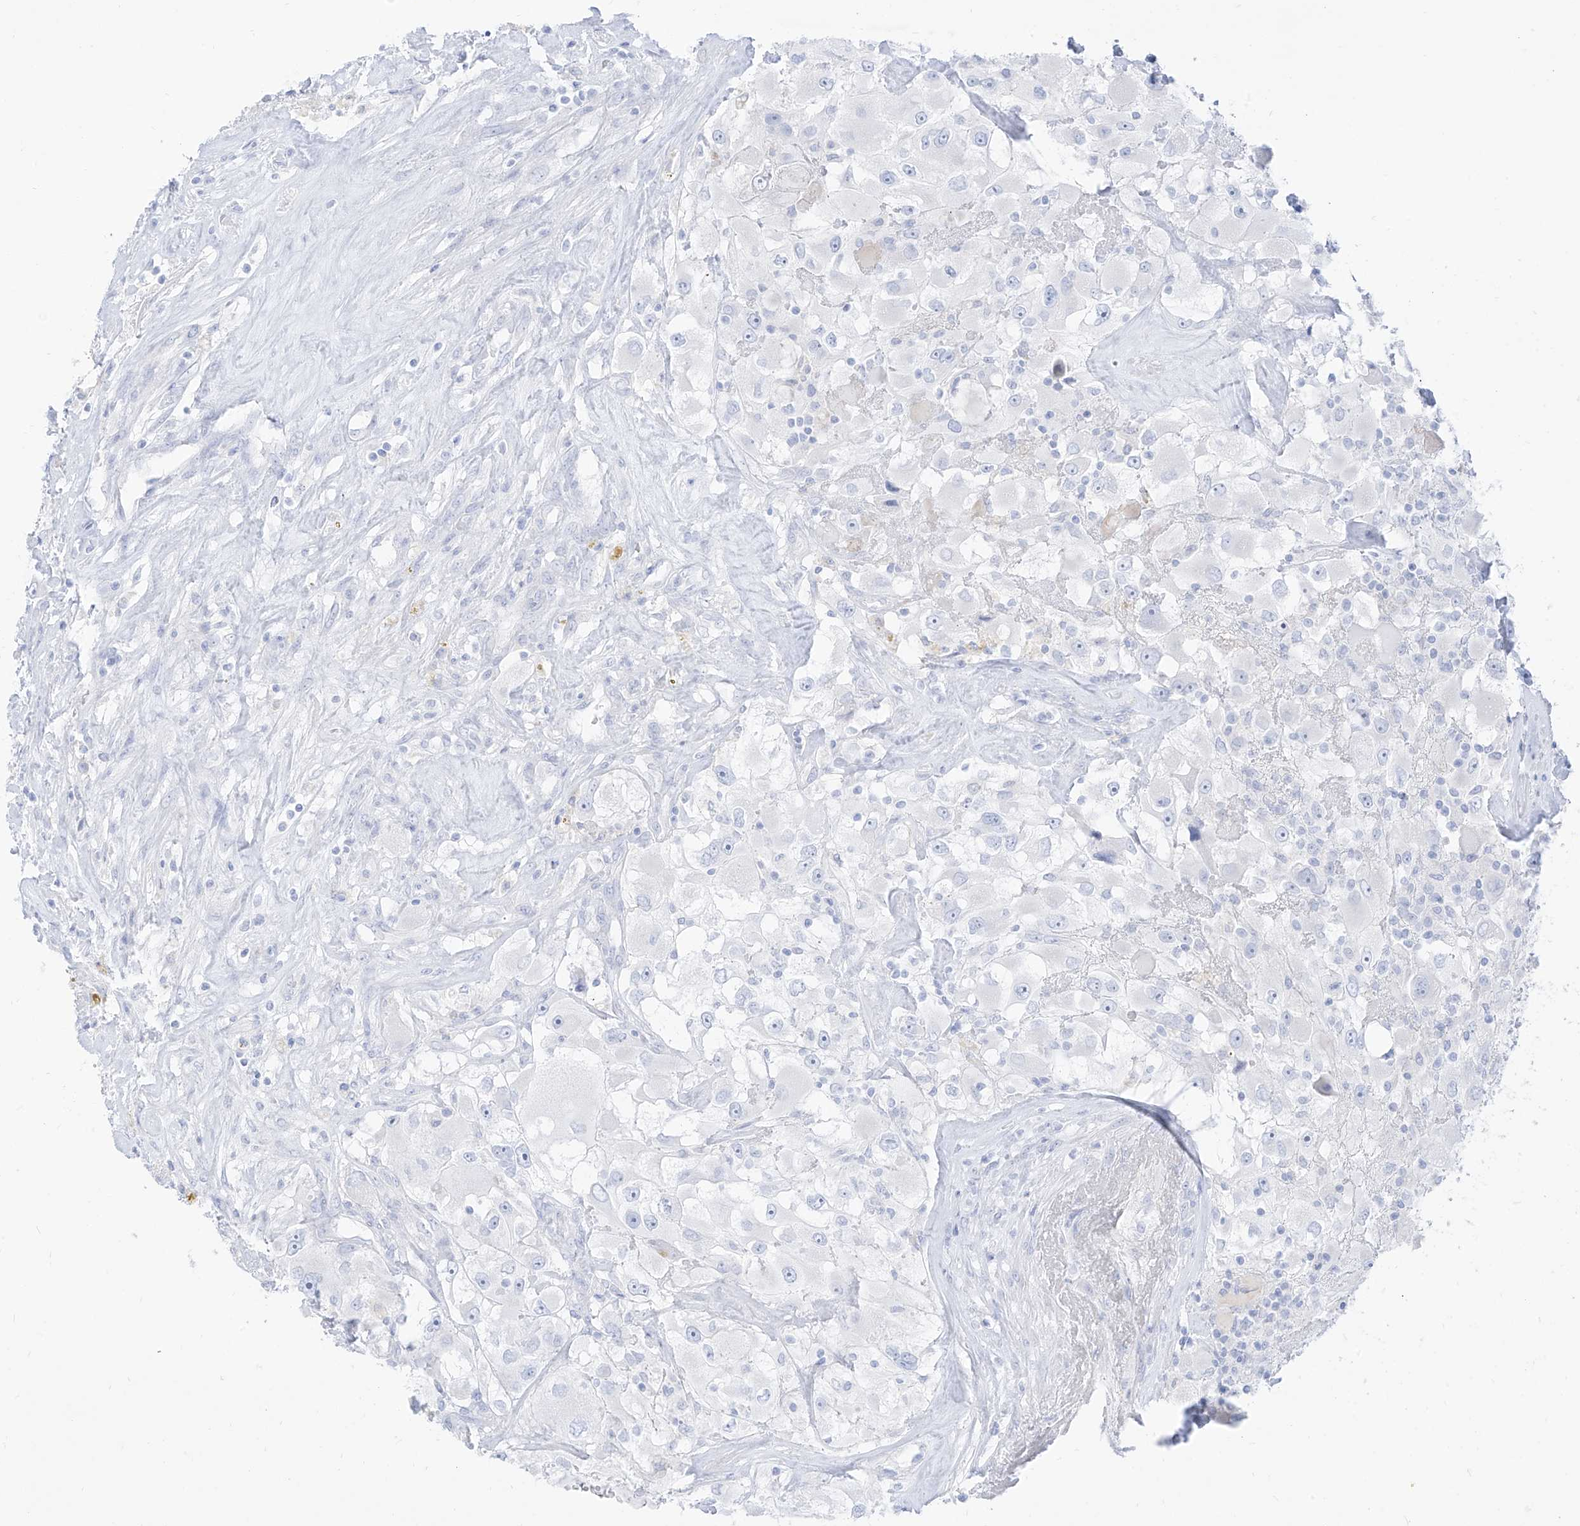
{"staining": {"intensity": "negative", "quantity": "none", "location": "none"}, "tissue": "renal cancer", "cell_type": "Tumor cells", "image_type": "cancer", "snomed": [{"axis": "morphology", "description": "Adenocarcinoma, NOS"}, {"axis": "topography", "description": "Kidney"}], "caption": "Immunohistochemistry (IHC) histopathology image of human renal adenocarcinoma stained for a protein (brown), which reveals no positivity in tumor cells.", "gene": "ARHGEF40", "patient": {"sex": "female", "age": 52}}